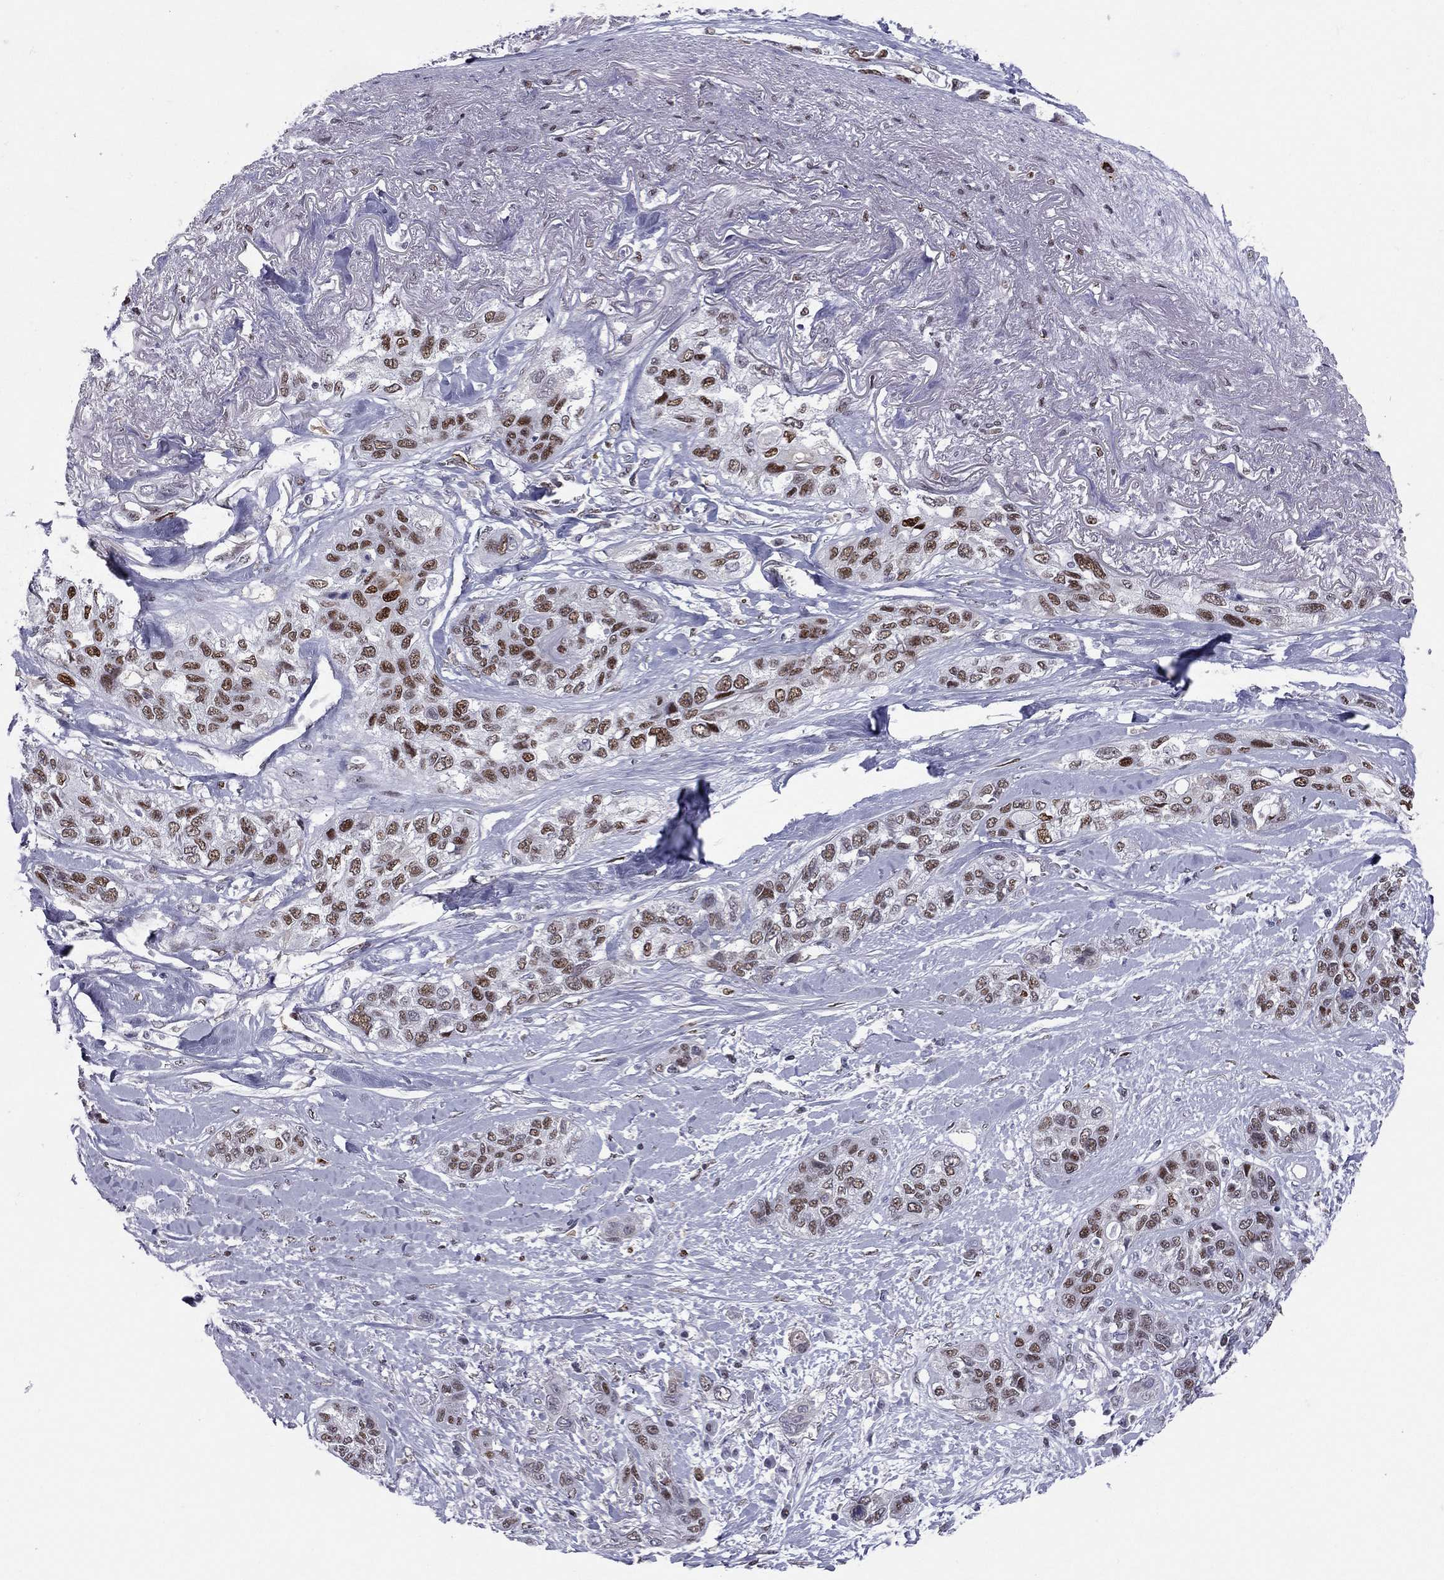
{"staining": {"intensity": "strong", "quantity": "25%-75%", "location": "nuclear"}, "tissue": "lung cancer", "cell_type": "Tumor cells", "image_type": "cancer", "snomed": [{"axis": "morphology", "description": "Squamous cell carcinoma, NOS"}, {"axis": "topography", "description": "Lung"}], "caption": "A high amount of strong nuclear positivity is seen in approximately 25%-75% of tumor cells in lung squamous cell carcinoma tissue.", "gene": "PCGF3", "patient": {"sex": "female", "age": 70}}